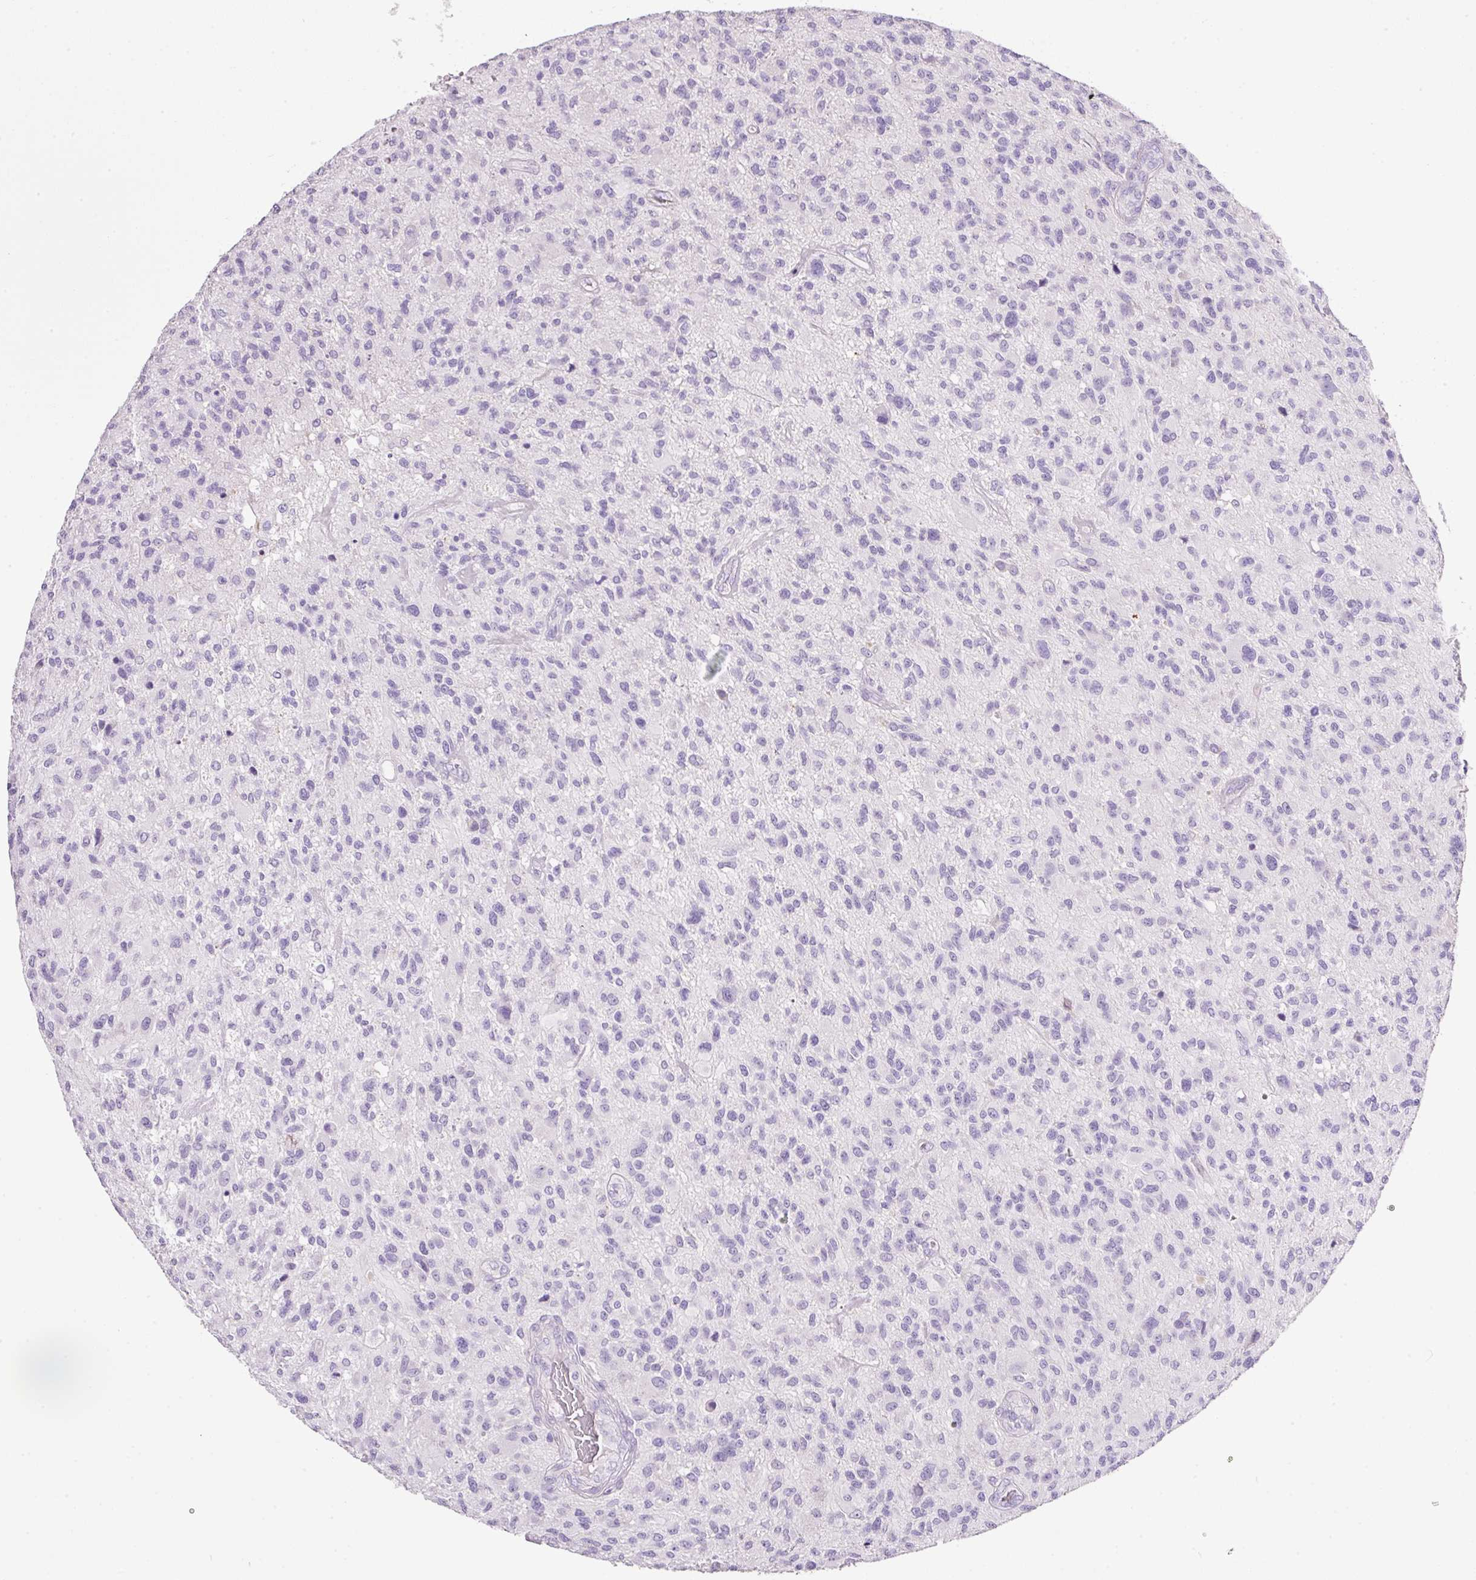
{"staining": {"intensity": "negative", "quantity": "none", "location": "none"}, "tissue": "glioma", "cell_type": "Tumor cells", "image_type": "cancer", "snomed": [{"axis": "morphology", "description": "Glioma, malignant, High grade"}, {"axis": "topography", "description": "Brain"}], "caption": "There is no significant positivity in tumor cells of malignant high-grade glioma. Brightfield microscopy of IHC stained with DAB (3,3'-diaminobenzidine) (brown) and hematoxylin (blue), captured at high magnification.", "gene": "BSND", "patient": {"sex": "male", "age": 47}}